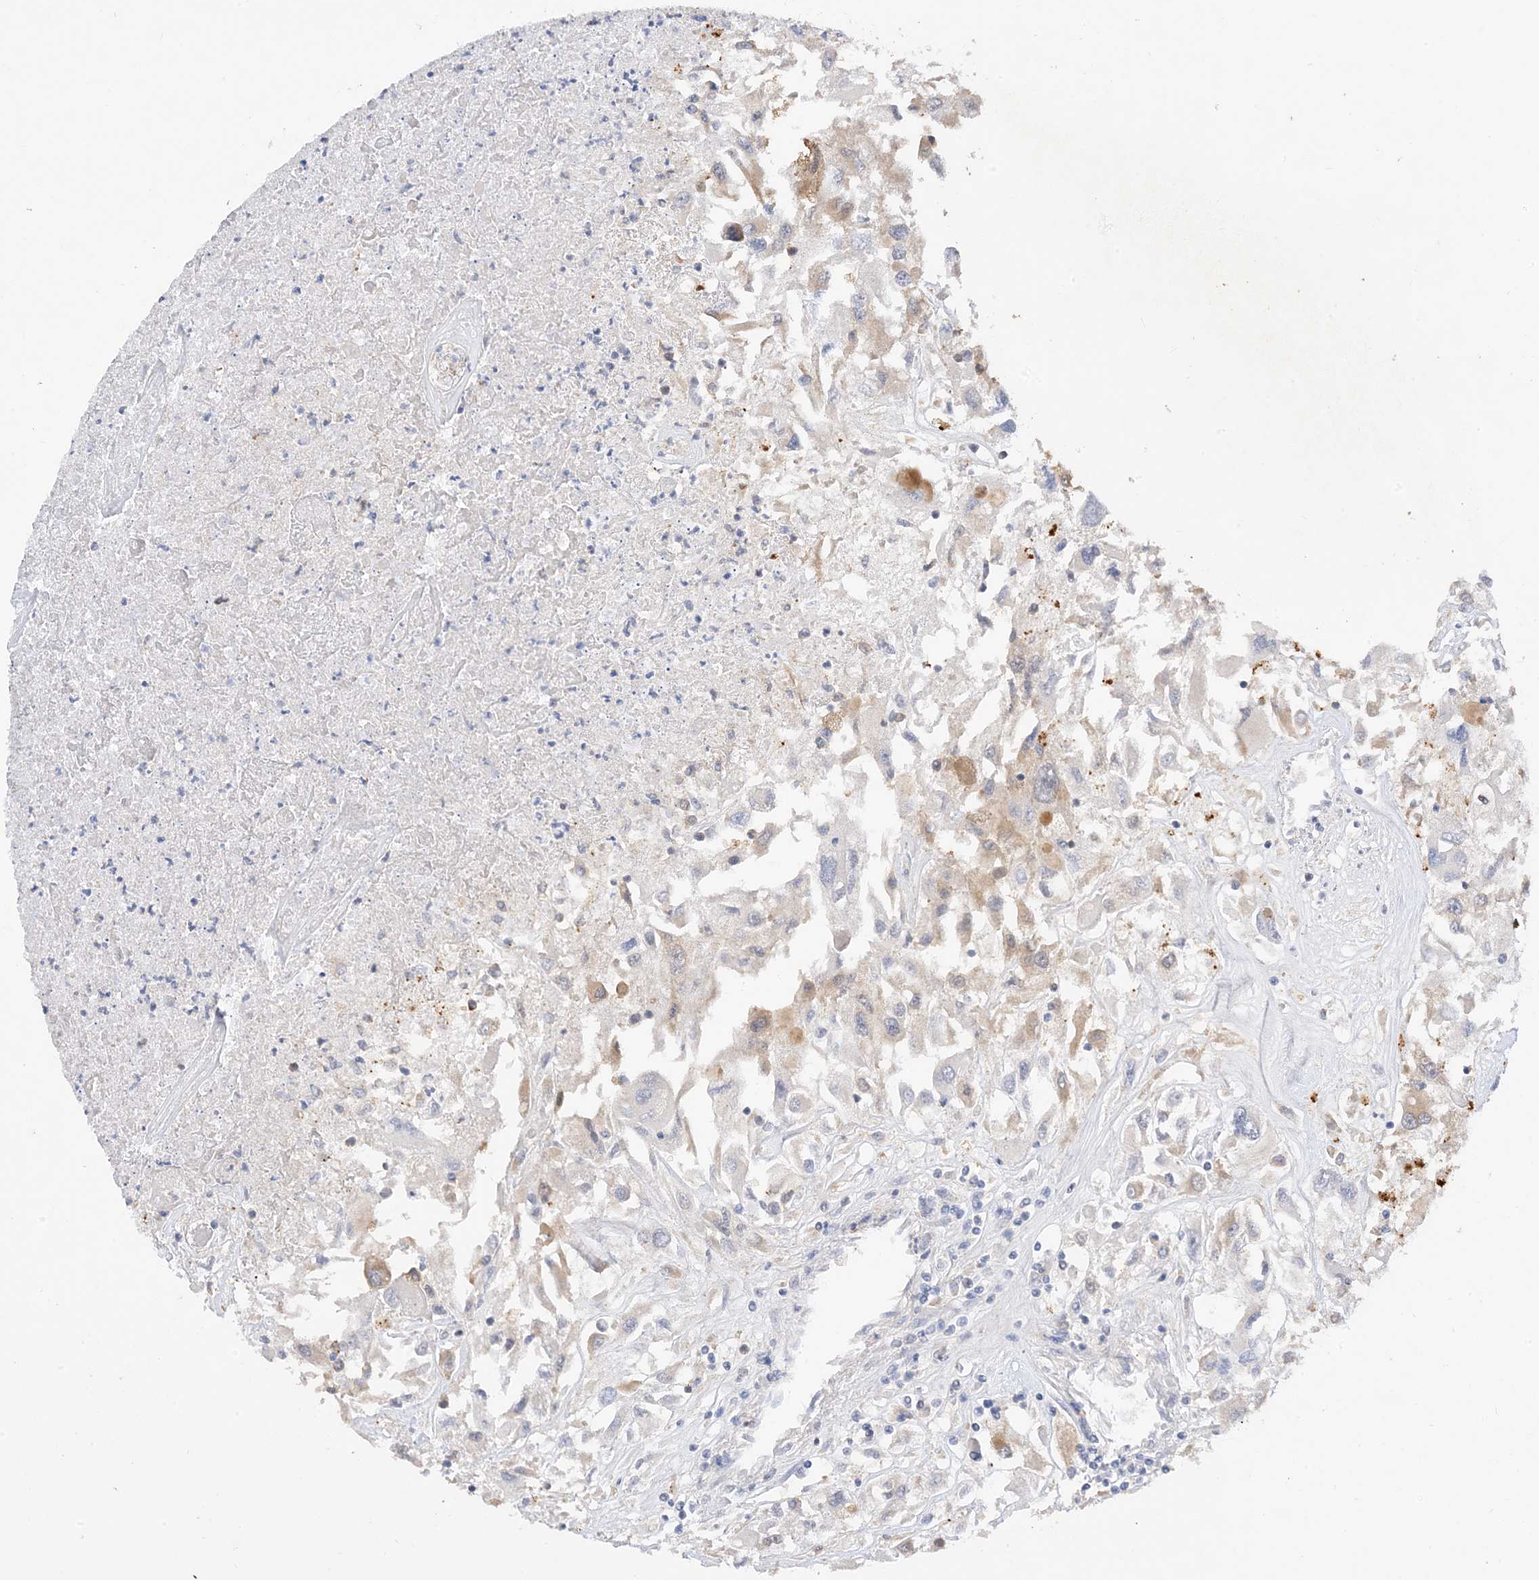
{"staining": {"intensity": "moderate", "quantity": "<25%", "location": "cytoplasmic/membranous"}, "tissue": "renal cancer", "cell_type": "Tumor cells", "image_type": "cancer", "snomed": [{"axis": "morphology", "description": "Adenocarcinoma, NOS"}, {"axis": "topography", "description": "Kidney"}], "caption": "A low amount of moderate cytoplasmic/membranous expression is identified in about <25% of tumor cells in adenocarcinoma (renal) tissue.", "gene": "ARV1", "patient": {"sex": "female", "age": 52}}